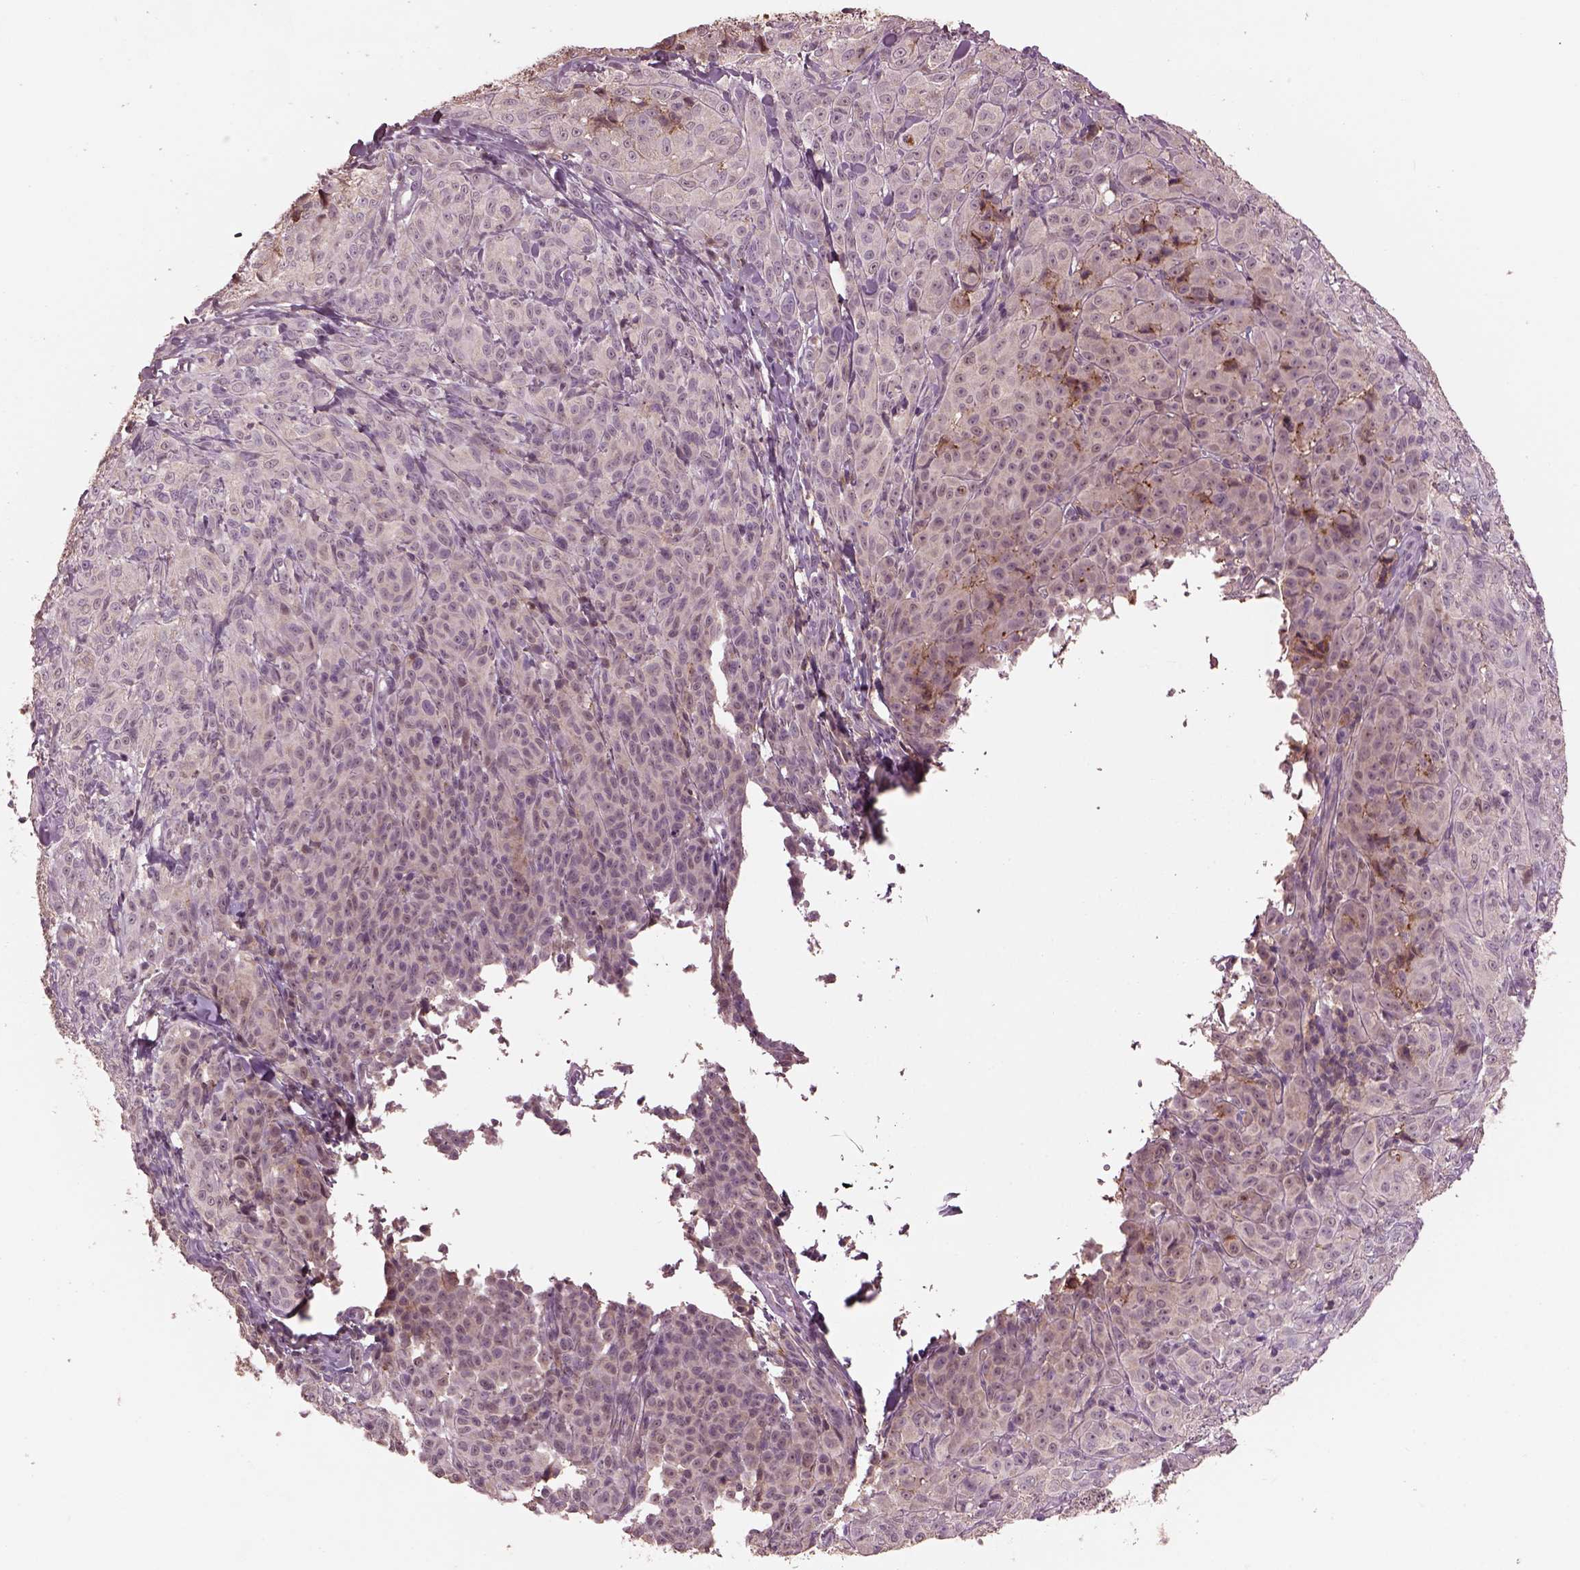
{"staining": {"intensity": "negative", "quantity": "none", "location": "none"}, "tissue": "melanoma", "cell_type": "Tumor cells", "image_type": "cancer", "snomed": [{"axis": "morphology", "description": "Malignant melanoma, NOS"}, {"axis": "topography", "description": "Skin"}], "caption": "The micrograph demonstrates no staining of tumor cells in malignant melanoma. (DAB (3,3'-diaminobenzidine) immunohistochemistry (IHC), high magnification).", "gene": "SRI", "patient": {"sex": "male", "age": 89}}